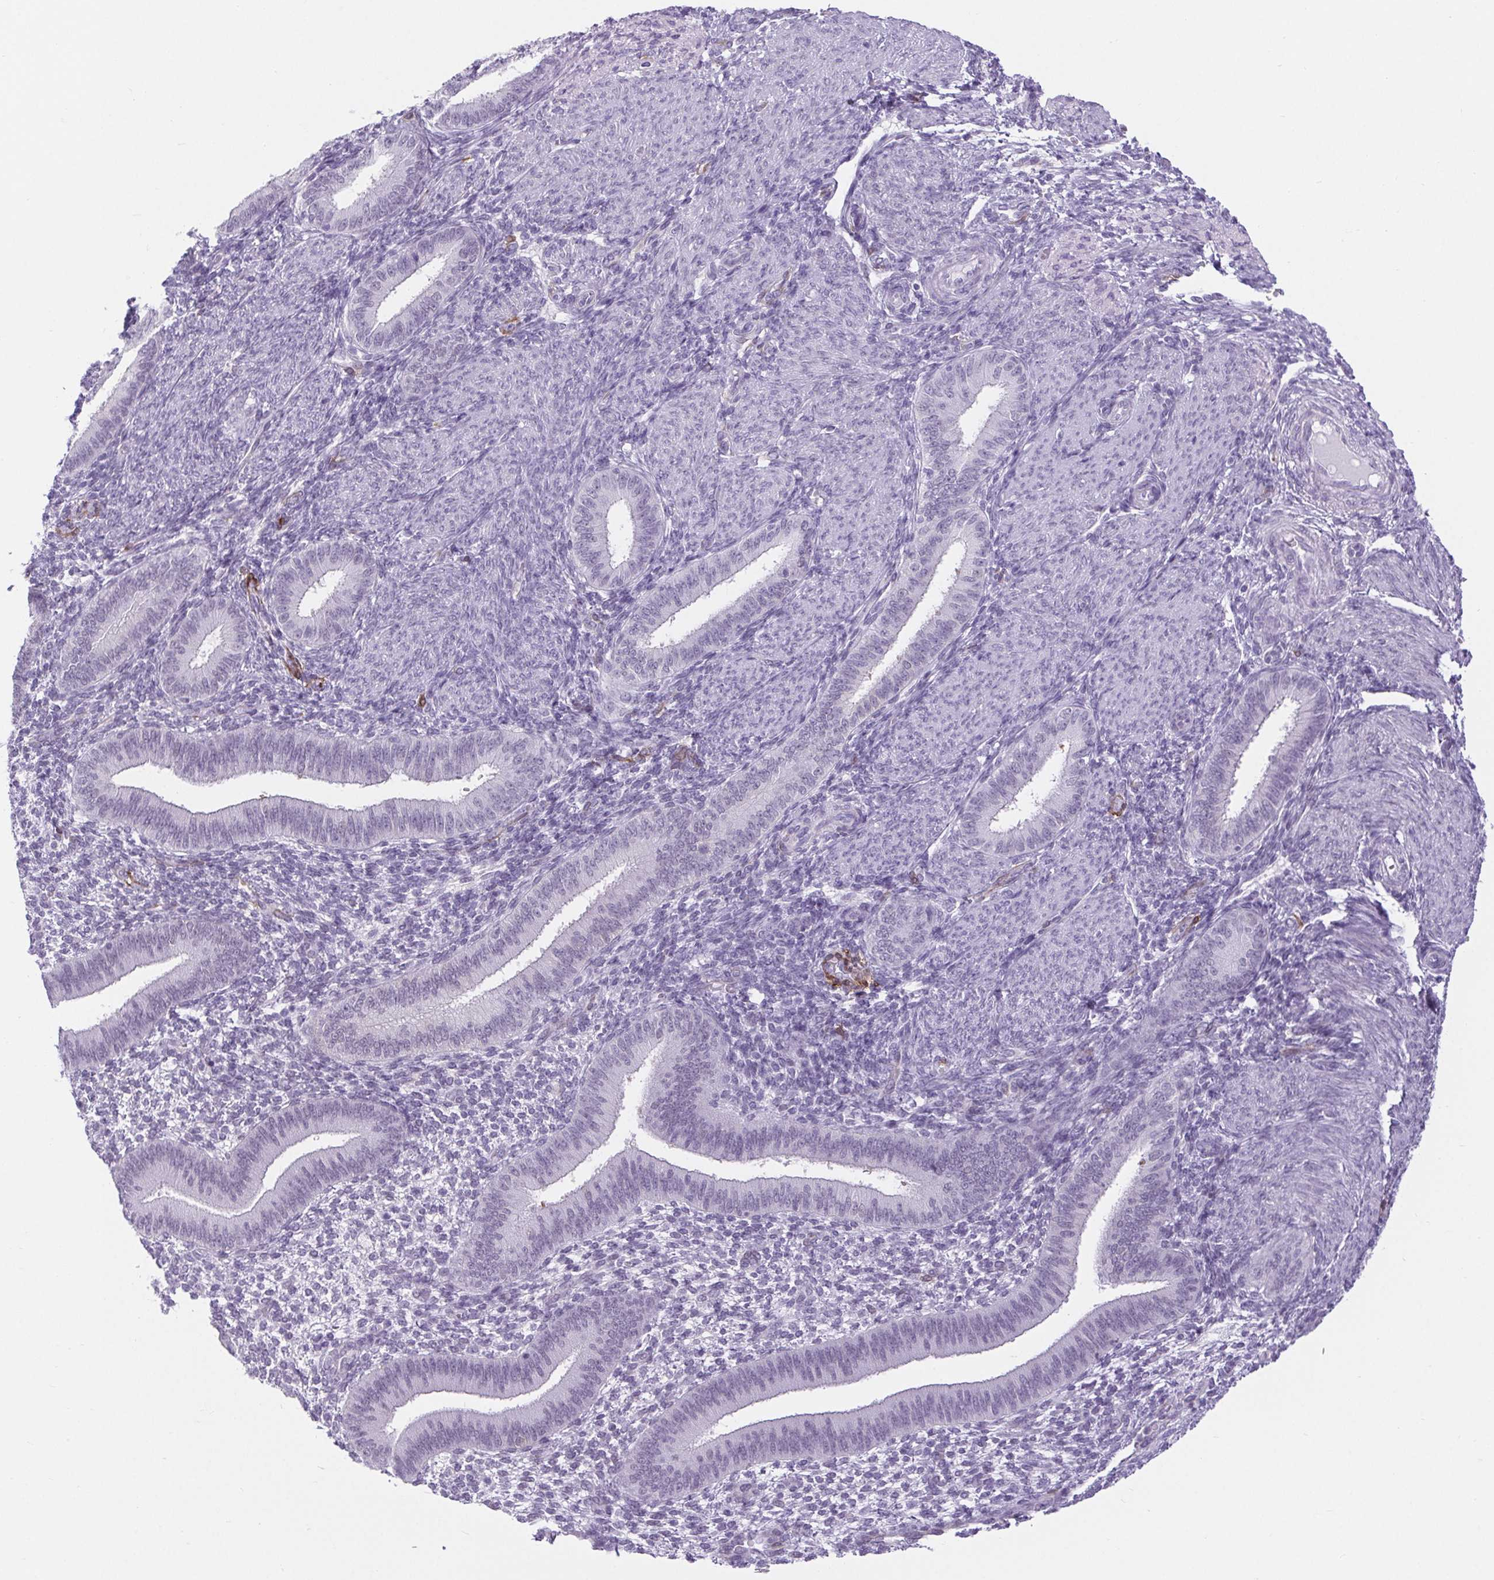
{"staining": {"intensity": "negative", "quantity": "none", "location": "none"}, "tissue": "endometrium", "cell_type": "Cells in endometrial stroma", "image_type": "normal", "snomed": [{"axis": "morphology", "description": "Normal tissue, NOS"}, {"axis": "topography", "description": "Endometrium"}], "caption": "A histopathology image of human endometrium is negative for staining in cells in endometrial stroma. (Immunohistochemistry (ihc), brightfield microscopy, high magnification).", "gene": "BCAS1", "patient": {"sex": "female", "age": 39}}